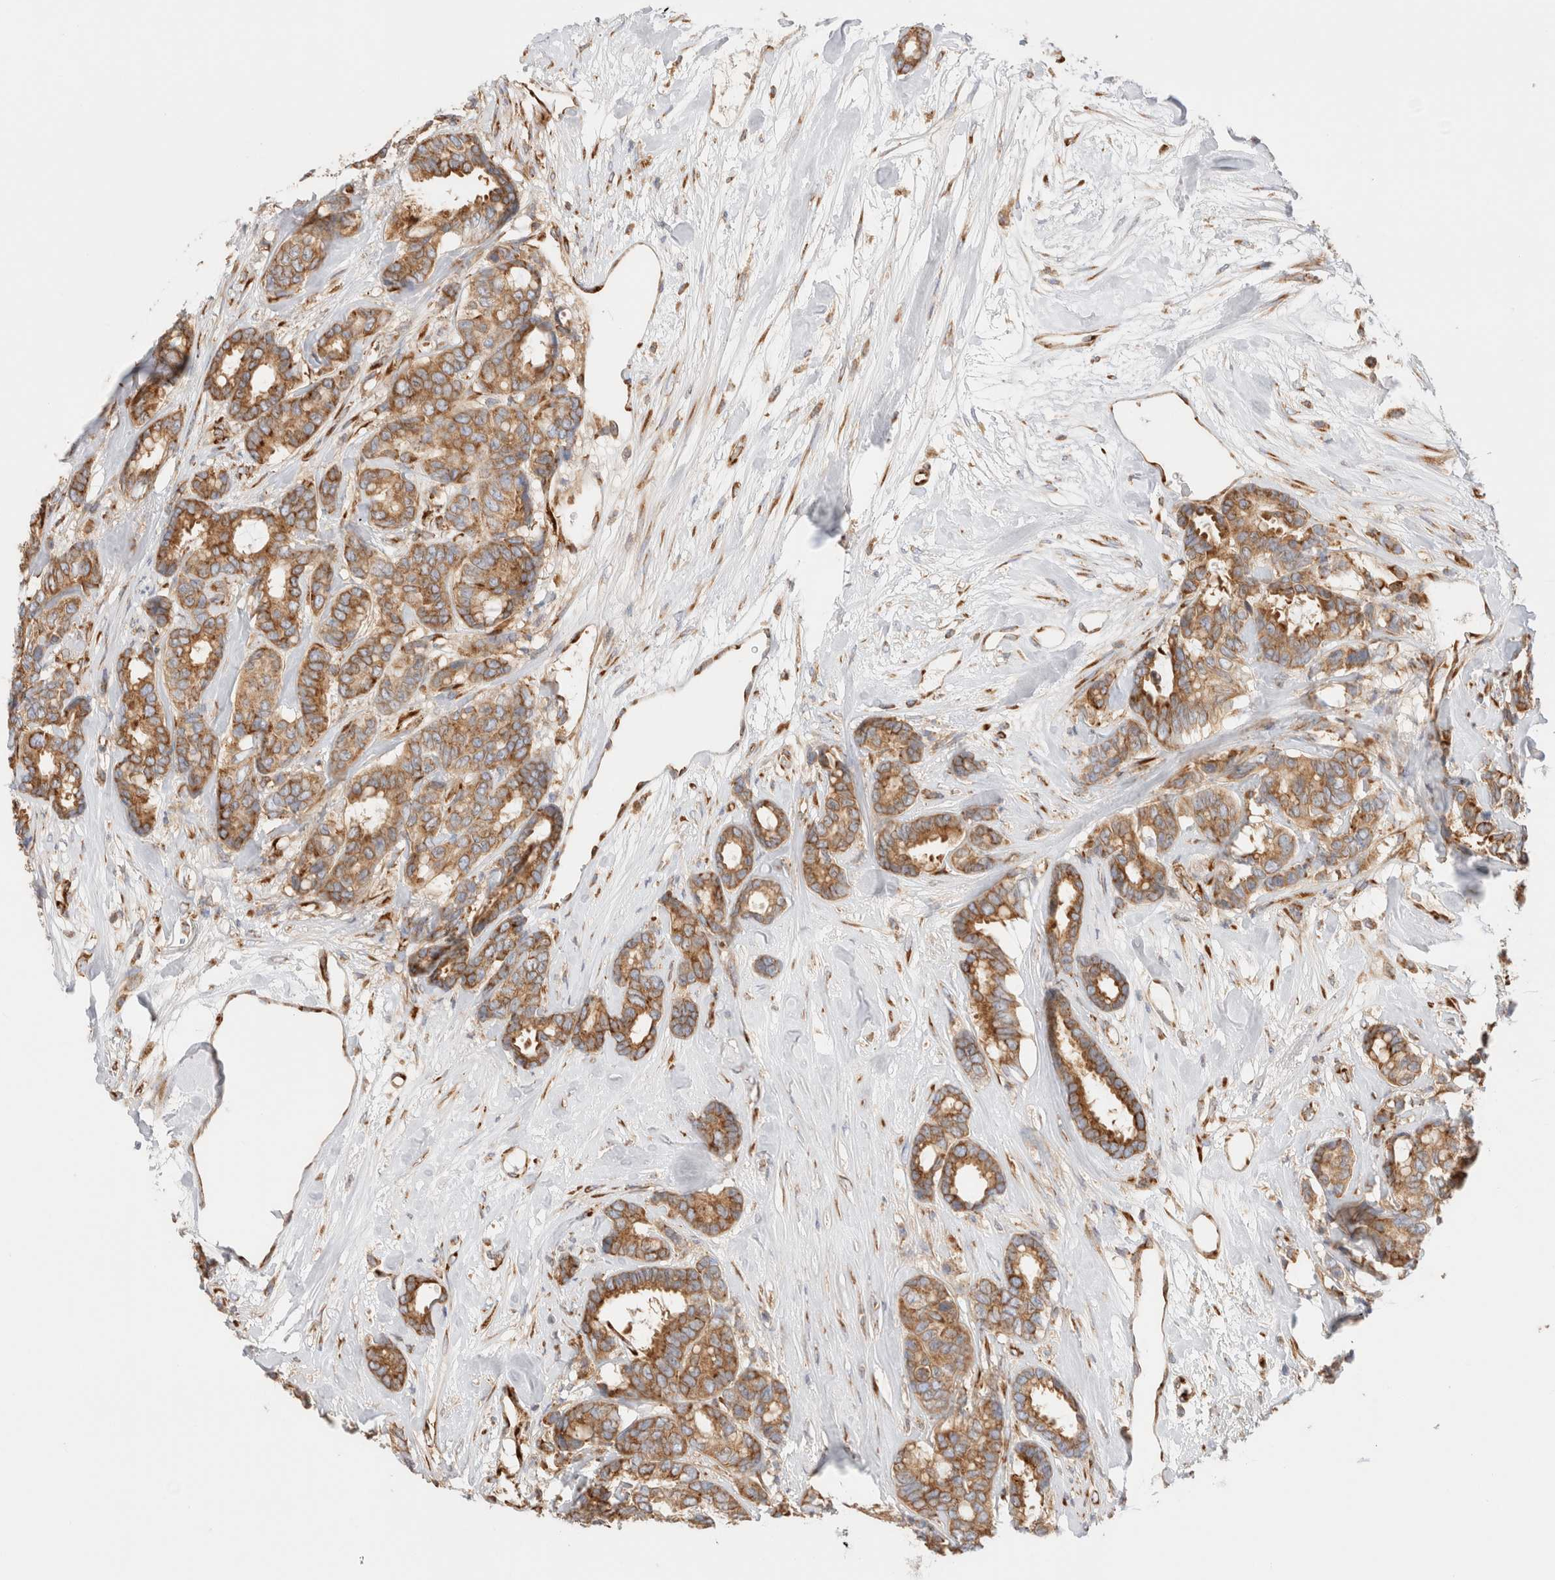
{"staining": {"intensity": "moderate", "quantity": ">75%", "location": "cytoplasmic/membranous"}, "tissue": "breast cancer", "cell_type": "Tumor cells", "image_type": "cancer", "snomed": [{"axis": "morphology", "description": "Duct carcinoma"}, {"axis": "topography", "description": "Breast"}], "caption": "Breast intraductal carcinoma stained with a brown dye displays moderate cytoplasmic/membranous positive expression in approximately >75% of tumor cells.", "gene": "ZC2HC1A", "patient": {"sex": "female", "age": 87}}